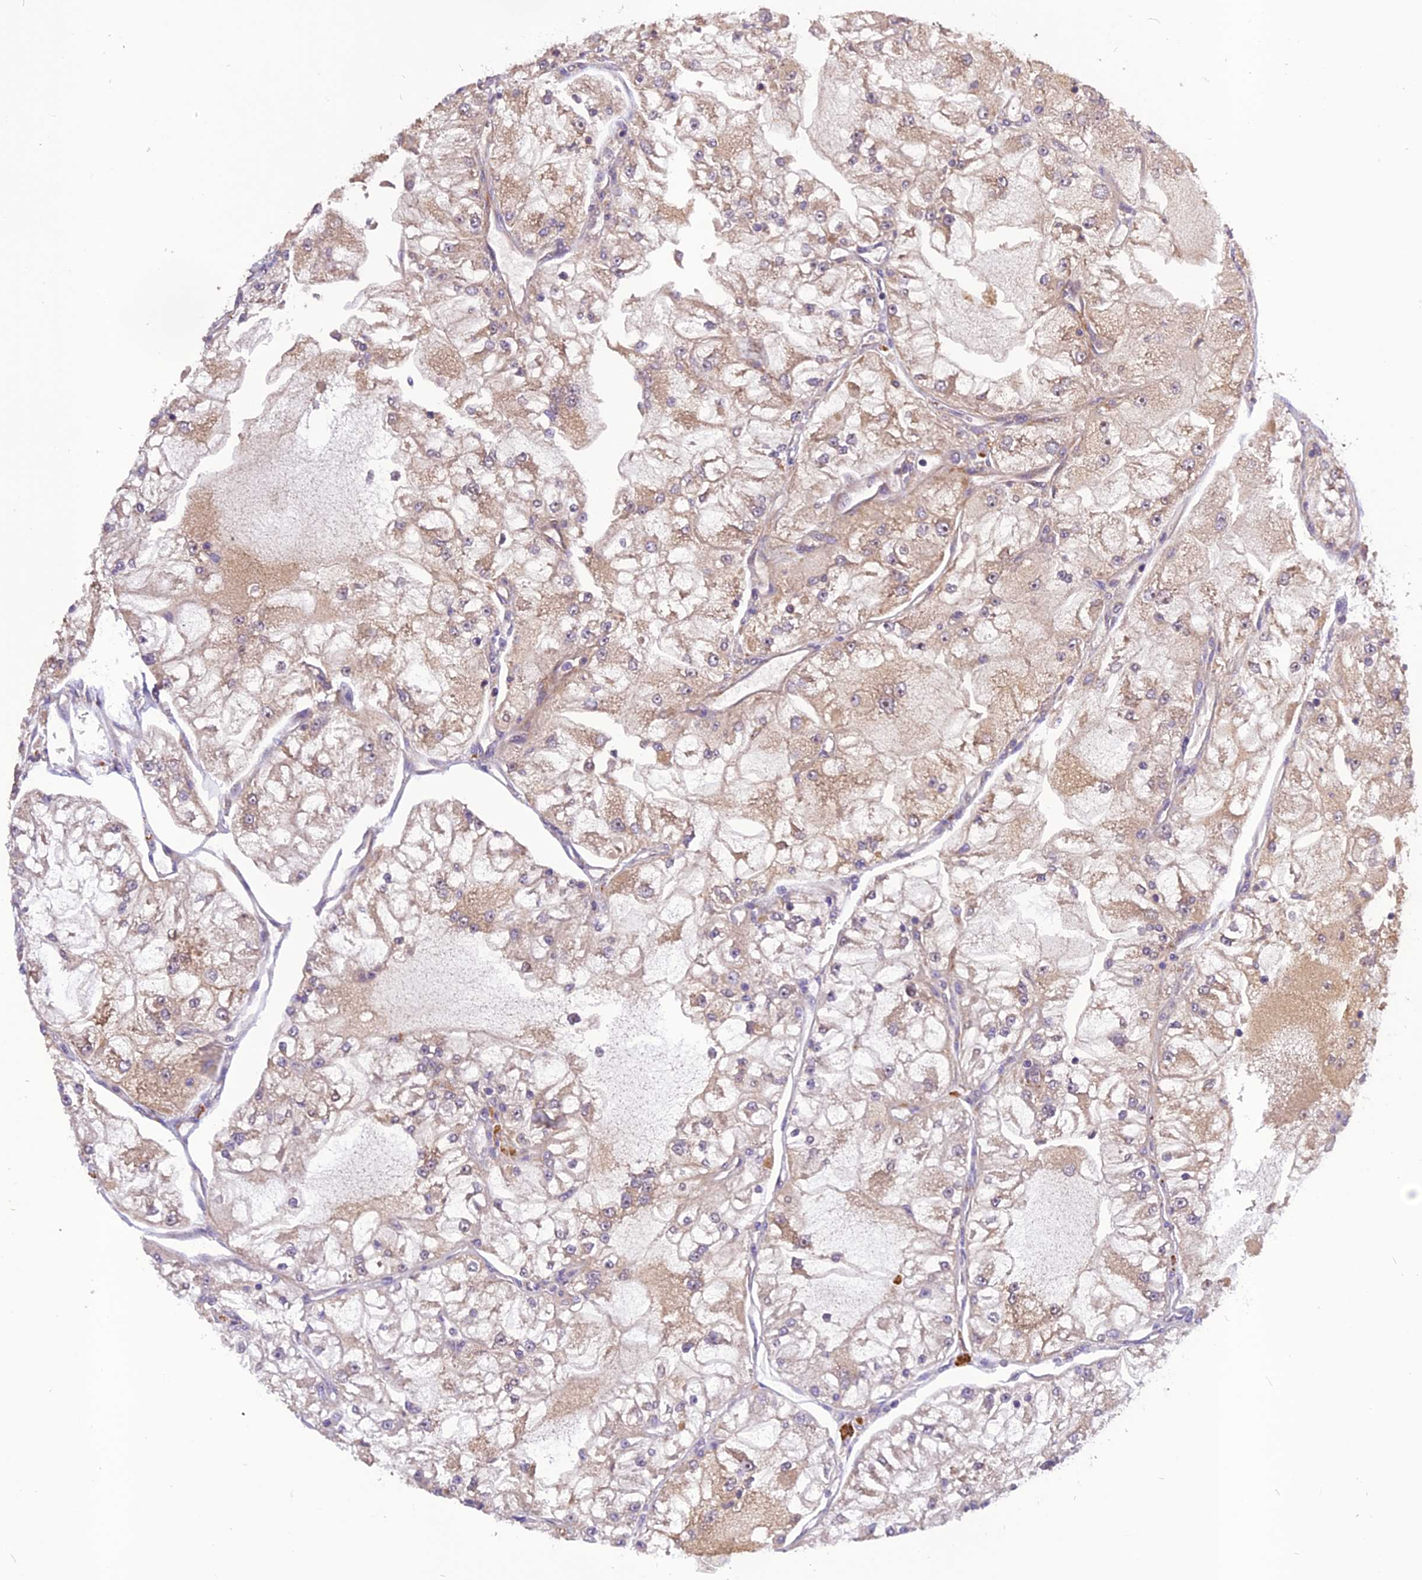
{"staining": {"intensity": "weak", "quantity": "25%-75%", "location": "cytoplasmic/membranous"}, "tissue": "renal cancer", "cell_type": "Tumor cells", "image_type": "cancer", "snomed": [{"axis": "morphology", "description": "Adenocarcinoma, NOS"}, {"axis": "topography", "description": "Kidney"}], "caption": "Brown immunohistochemical staining in renal cancer reveals weak cytoplasmic/membranous expression in approximately 25%-75% of tumor cells. (IHC, brightfield microscopy, high magnification).", "gene": "FNIP2", "patient": {"sex": "female", "age": 72}}